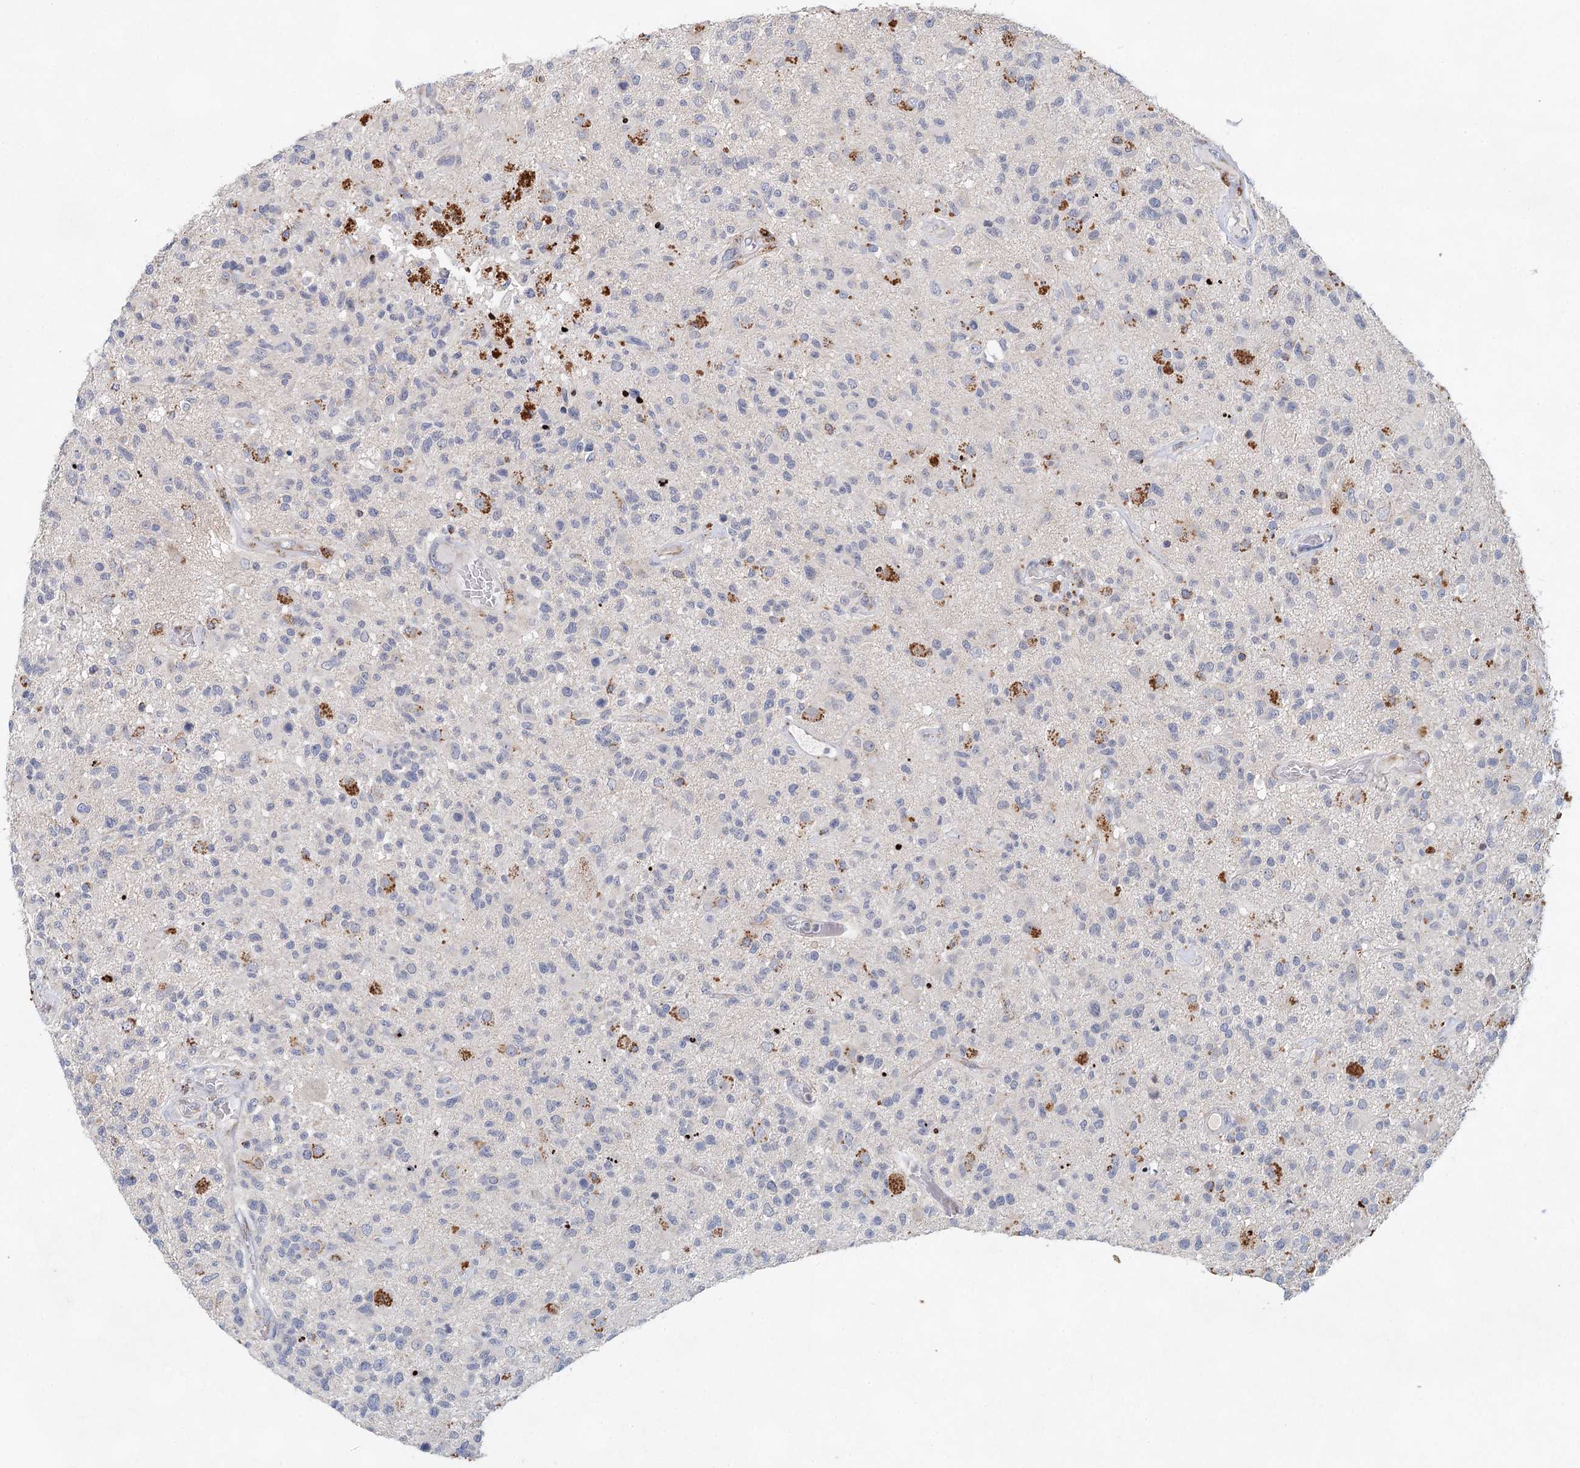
{"staining": {"intensity": "negative", "quantity": "none", "location": "none"}, "tissue": "glioma", "cell_type": "Tumor cells", "image_type": "cancer", "snomed": [{"axis": "morphology", "description": "Glioma, malignant, High grade"}, {"axis": "morphology", "description": "Glioblastoma, NOS"}, {"axis": "topography", "description": "Brain"}], "caption": "There is no significant positivity in tumor cells of glioma. (DAB (3,3'-diaminobenzidine) IHC, high magnification).", "gene": "XPO6", "patient": {"sex": "male", "age": 60}}